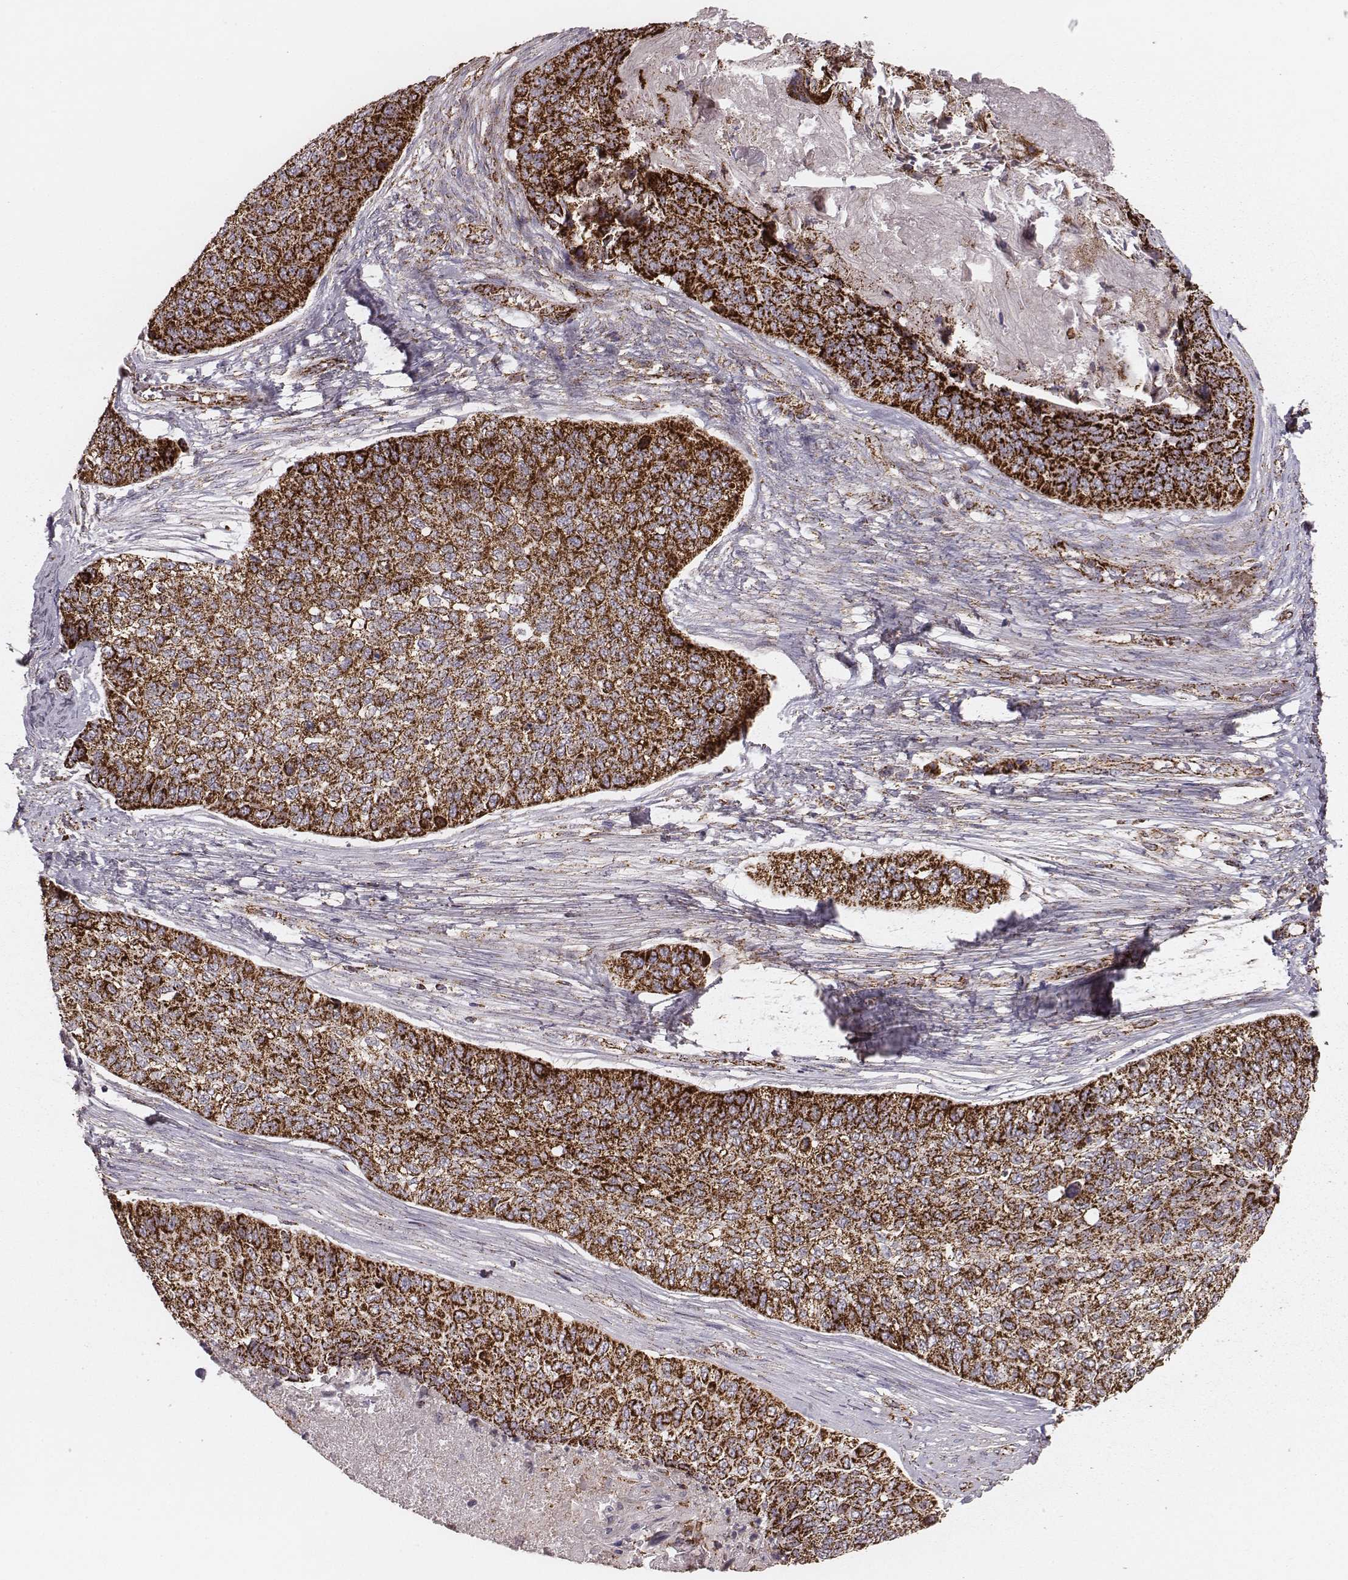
{"staining": {"intensity": "strong", "quantity": ">75%", "location": "cytoplasmic/membranous"}, "tissue": "lung cancer", "cell_type": "Tumor cells", "image_type": "cancer", "snomed": [{"axis": "morphology", "description": "Squamous cell carcinoma, NOS"}, {"axis": "topography", "description": "Lung"}], "caption": "IHC of lung cancer (squamous cell carcinoma) shows high levels of strong cytoplasmic/membranous expression in about >75% of tumor cells.", "gene": "TUFM", "patient": {"sex": "male", "age": 69}}